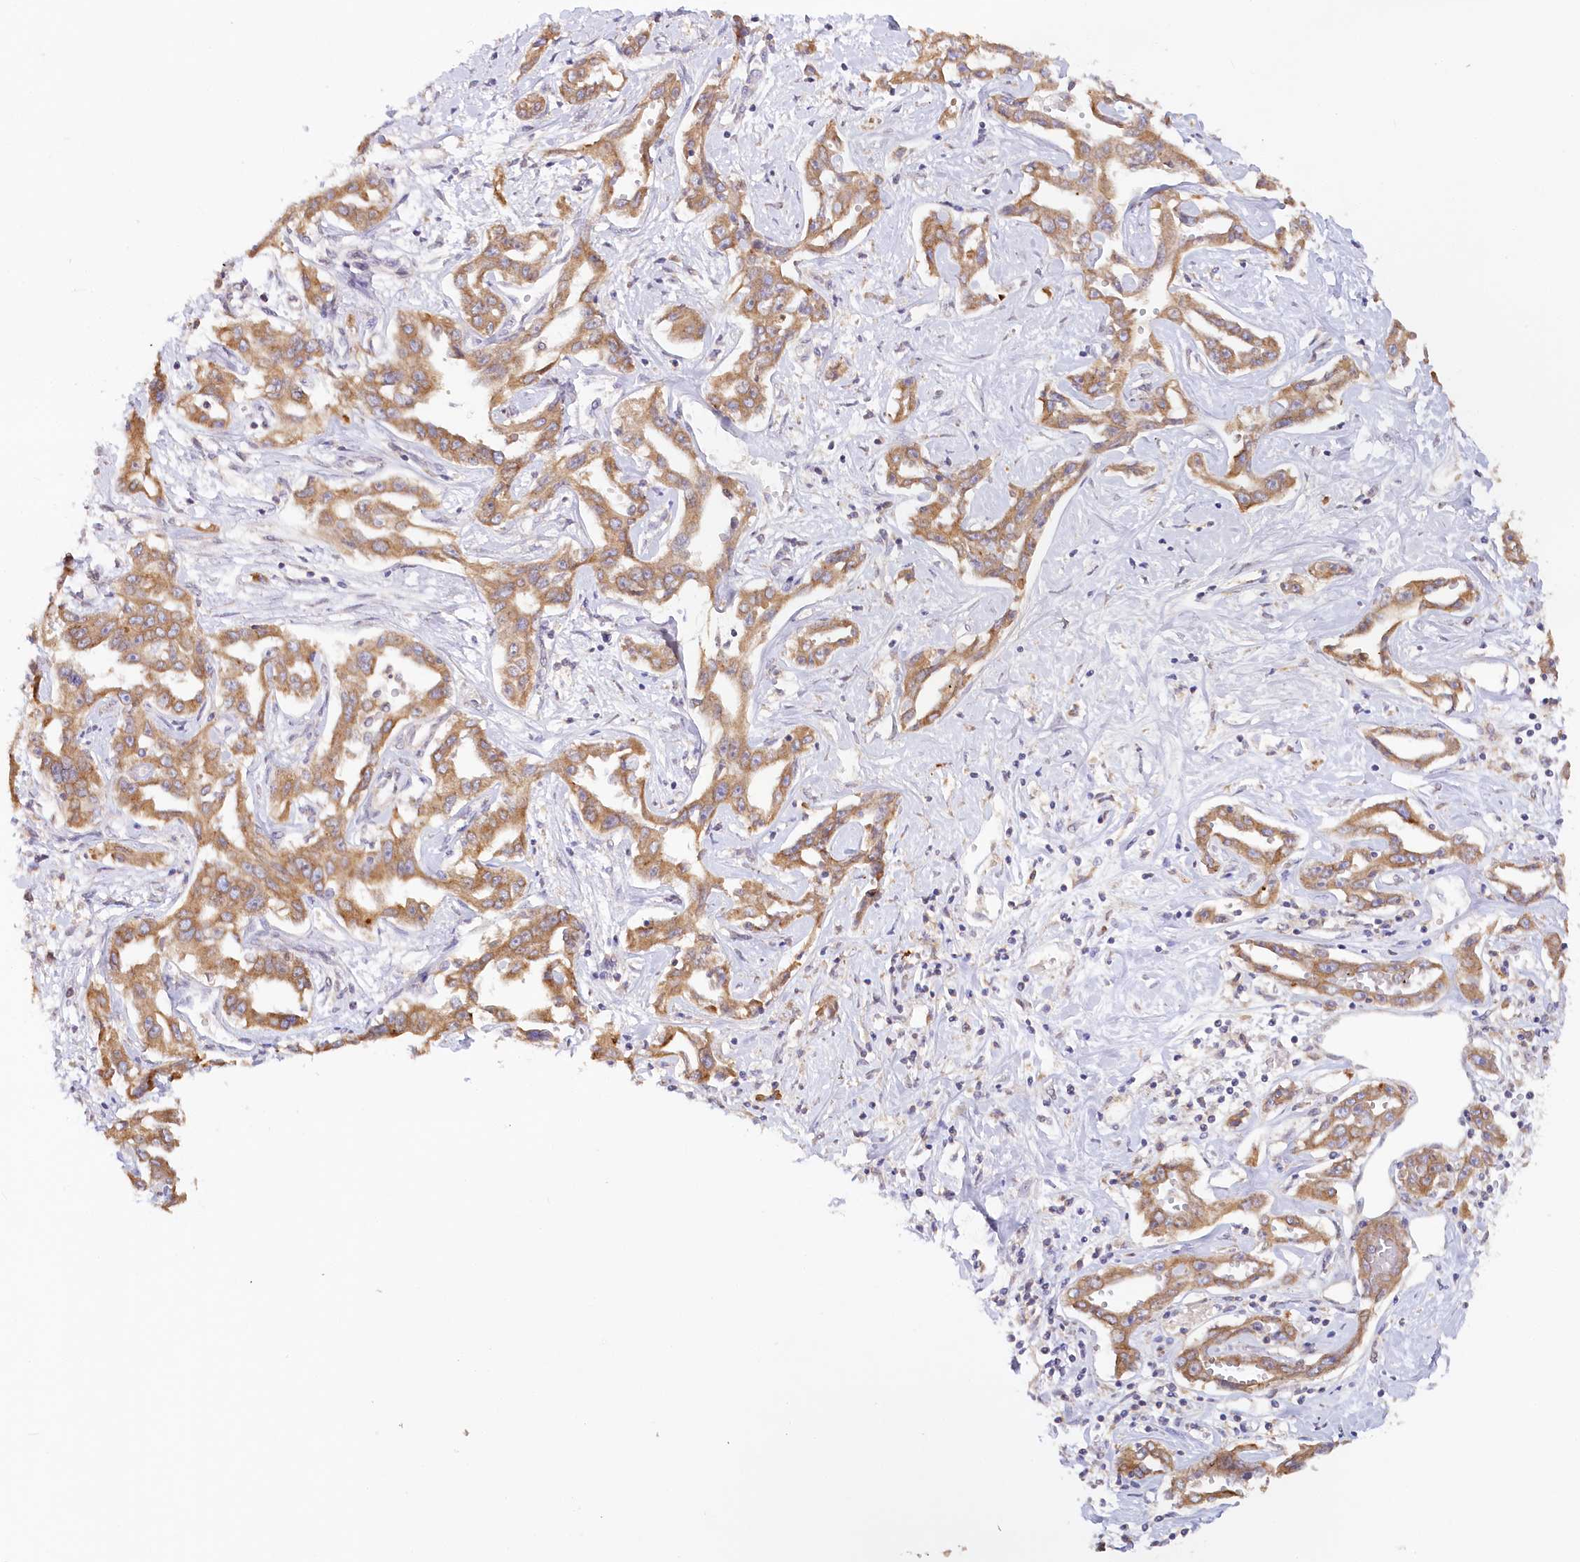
{"staining": {"intensity": "moderate", "quantity": ">75%", "location": "cytoplasmic/membranous"}, "tissue": "liver cancer", "cell_type": "Tumor cells", "image_type": "cancer", "snomed": [{"axis": "morphology", "description": "Cholangiocarcinoma"}, {"axis": "topography", "description": "Liver"}], "caption": "Brown immunohistochemical staining in liver cancer (cholangiocarcinoma) reveals moderate cytoplasmic/membranous expression in approximately >75% of tumor cells. Immunohistochemistry stains the protein of interest in brown and the nuclei are stained blue.", "gene": "PAIP2", "patient": {"sex": "male", "age": 59}}